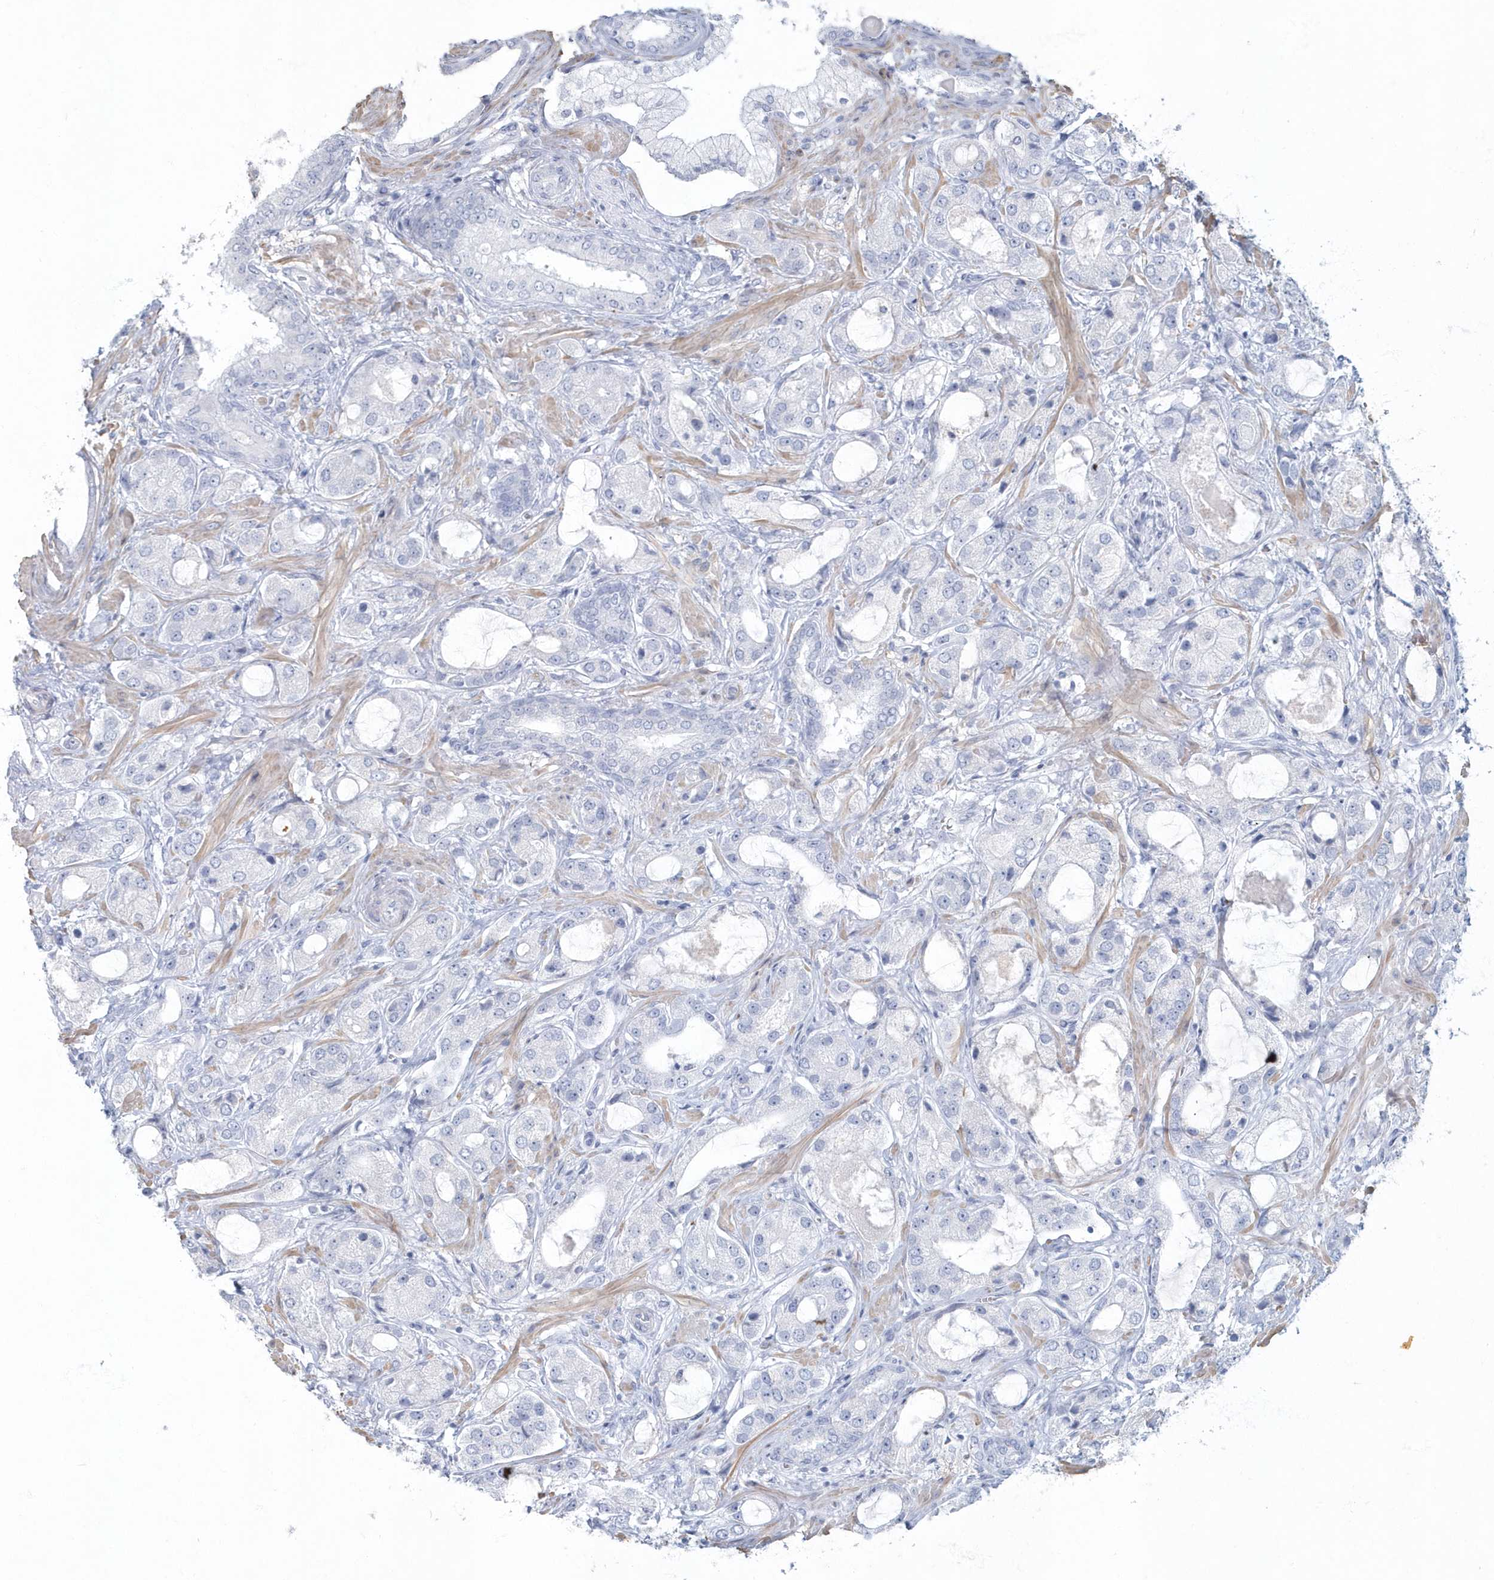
{"staining": {"intensity": "negative", "quantity": "none", "location": "none"}, "tissue": "prostate cancer", "cell_type": "Tumor cells", "image_type": "cancer", "snomed": [{"axis": "morphology", "description": "Normal tissue, NOS"}, {"axis": "morphology", "description": "Adenocarcinoma, High grade"}, {"axis": "topography", "description": "Prostate"}, {"axis": "topography", "description": "Peripheral nerve tissue"}], "caption": "There is no significant positivity in tumor cells of adenocarcinoma (high-grade) (prostate). (DAB (3,3'-diaminobenzidine) immunohistochemistry, high magnification).", "gene": "MYOT", "patient": {"sex": "male", "age": 59}}